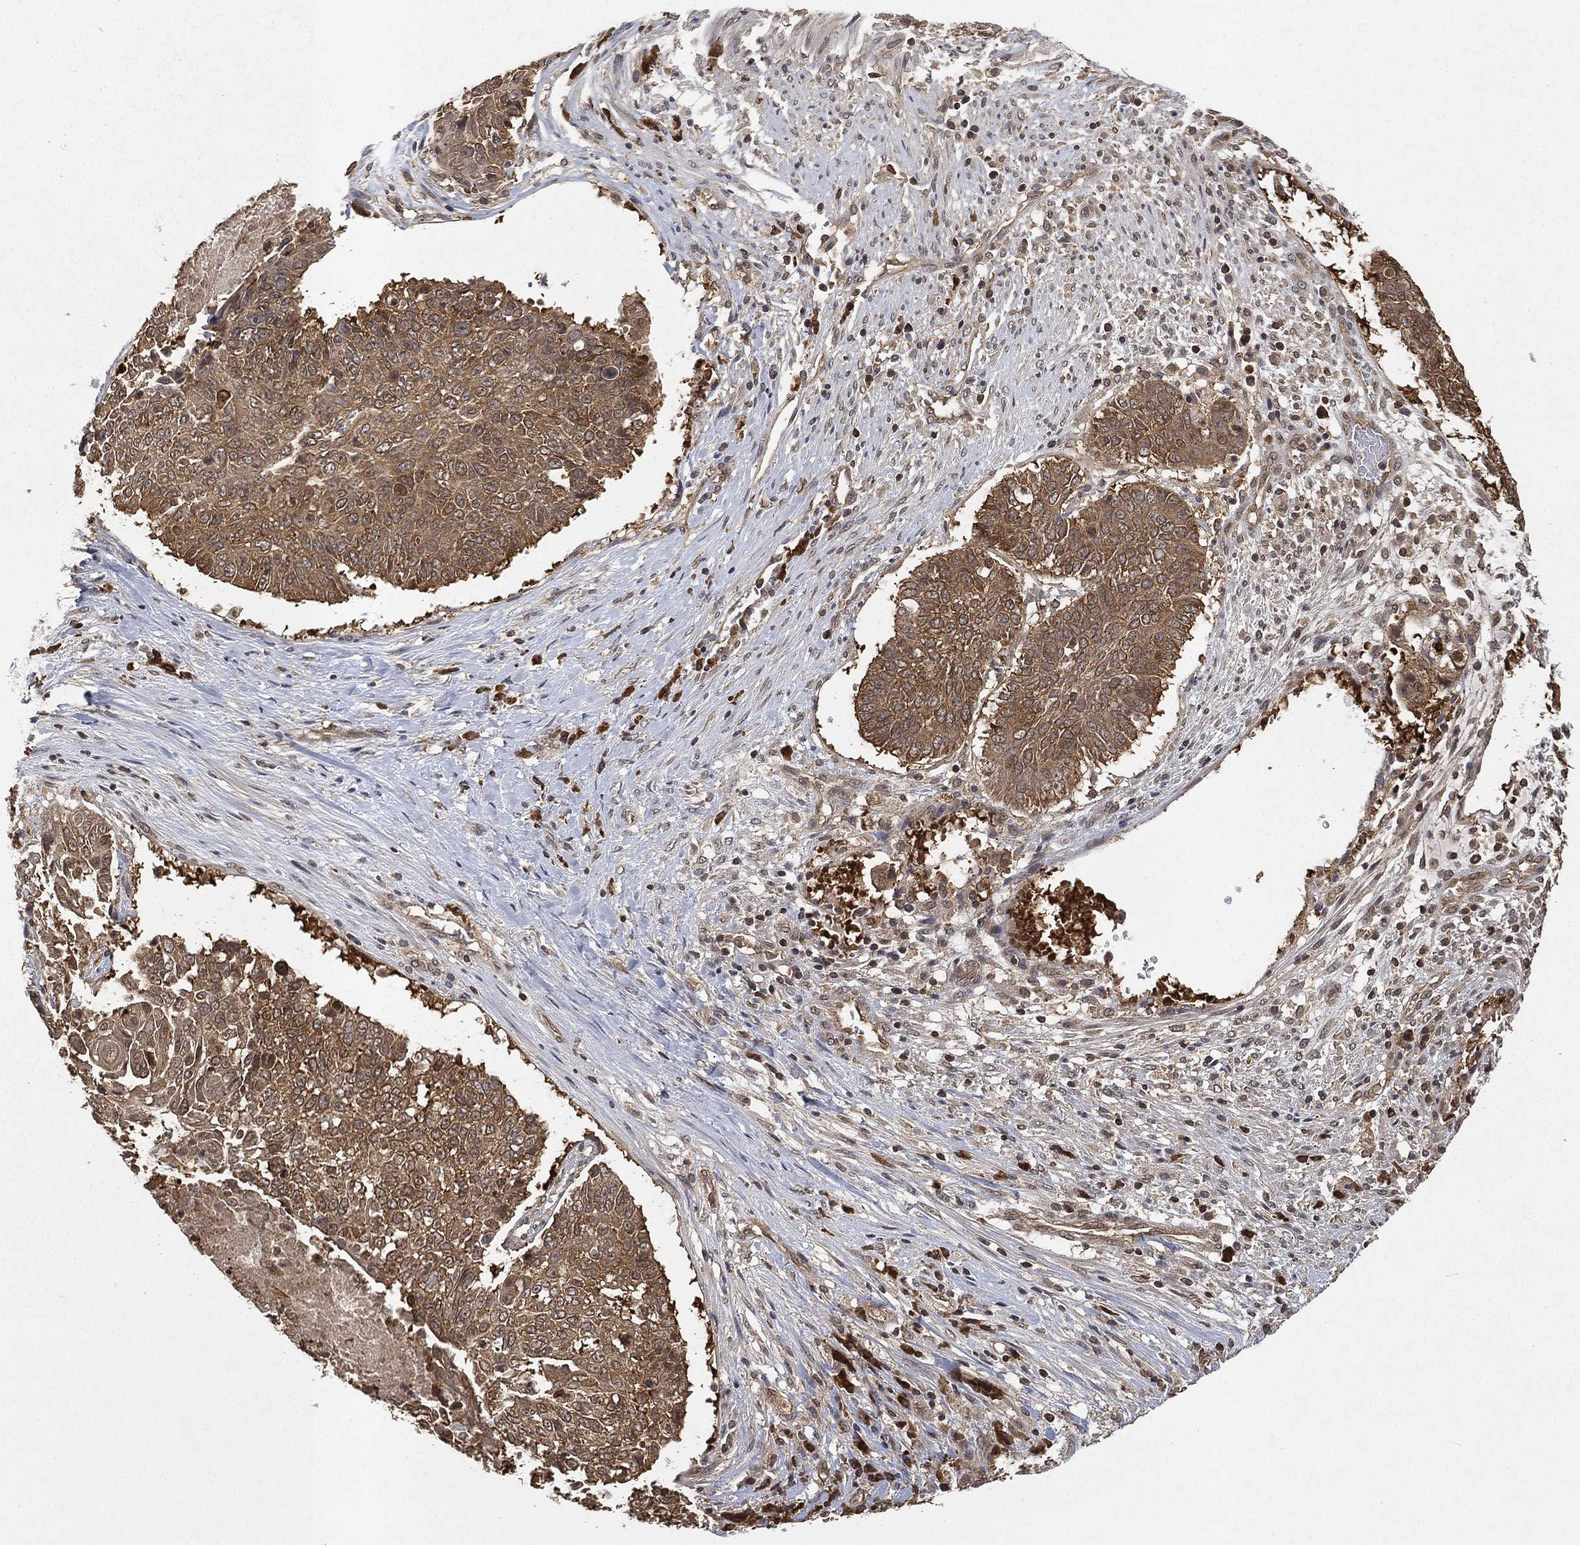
{"staining": {"intensity": "moderate", "quantity": ">75%", "location": "cytoplasmic/membranous"}, "tissue": "lung cancer", "cell_type": "Tumor cells", "image_type": "cancer", "snomed": [{"axis": "morphology", "description": "Squamous cell carcinoma, NOS"}, {"axis": "topography", "description": "Lung"}], "caption": "Human squamous cell carcinoma (lung) stained with a brown dye reveals moderate cytoplasmic/membranous positive positivity in approximately >75% of tumor cells.", "gene": "UBA5", "patient": {"sex": "male", "age": 64}}